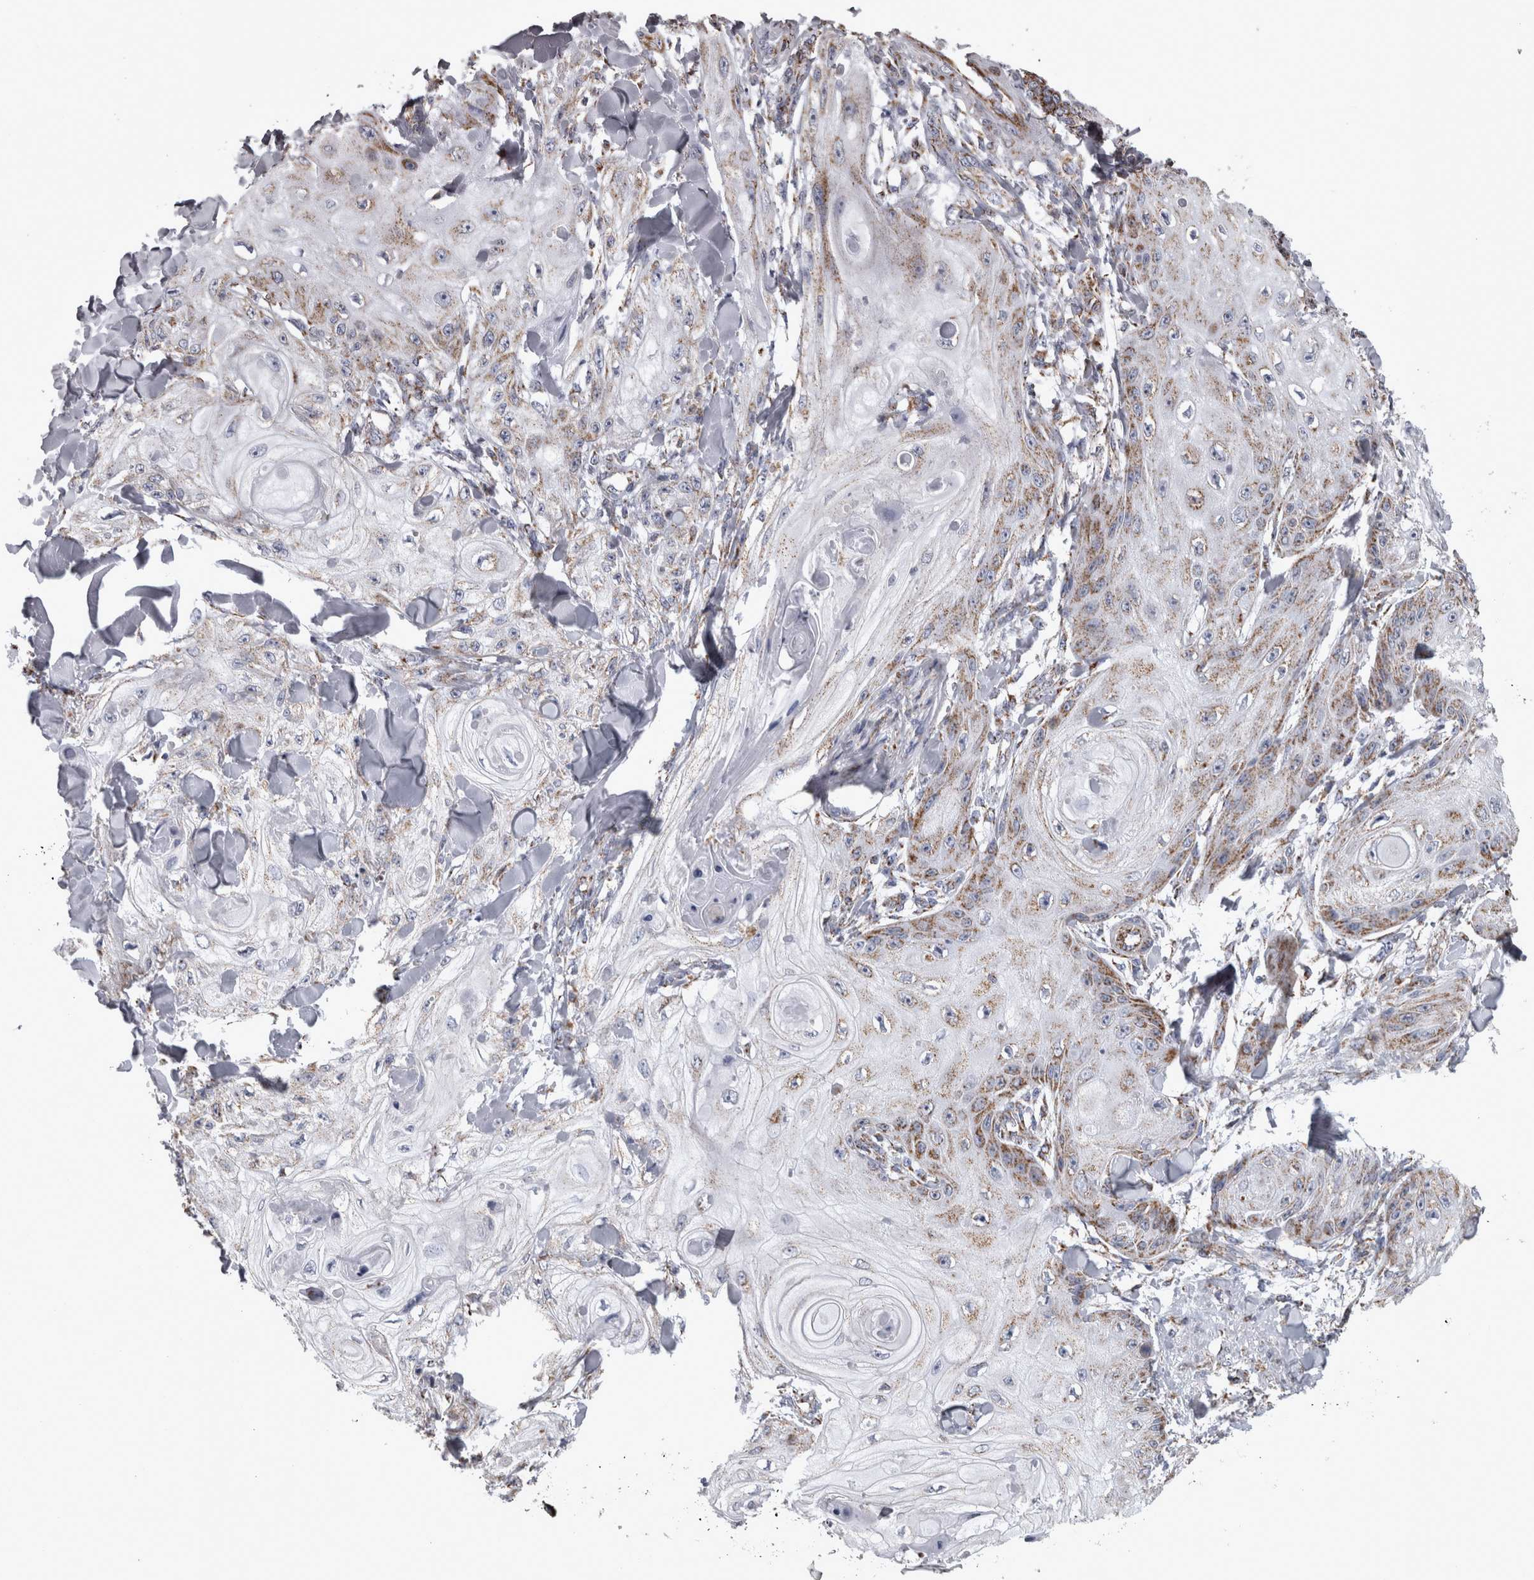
{"staining": {"intensity": "moderate", "quantity": "<25%", "location": "cytoplasmic/membranous"}, "tissue": "skin cancer", "cell_type": "Tumor cells", "image_type": "cancer", "snomed": [{"axis": "morphology", "description": "Squamous cell carcinoma, NOS"}, {"axis": "topography", "description": "Skin"}], "caption": "Skin cancer stained for a protein shows moderate cytoplasmic/membranous positivity in tumor cells.", "gene": "MDH2", "patient": {"sex": "male", "age": 74}}